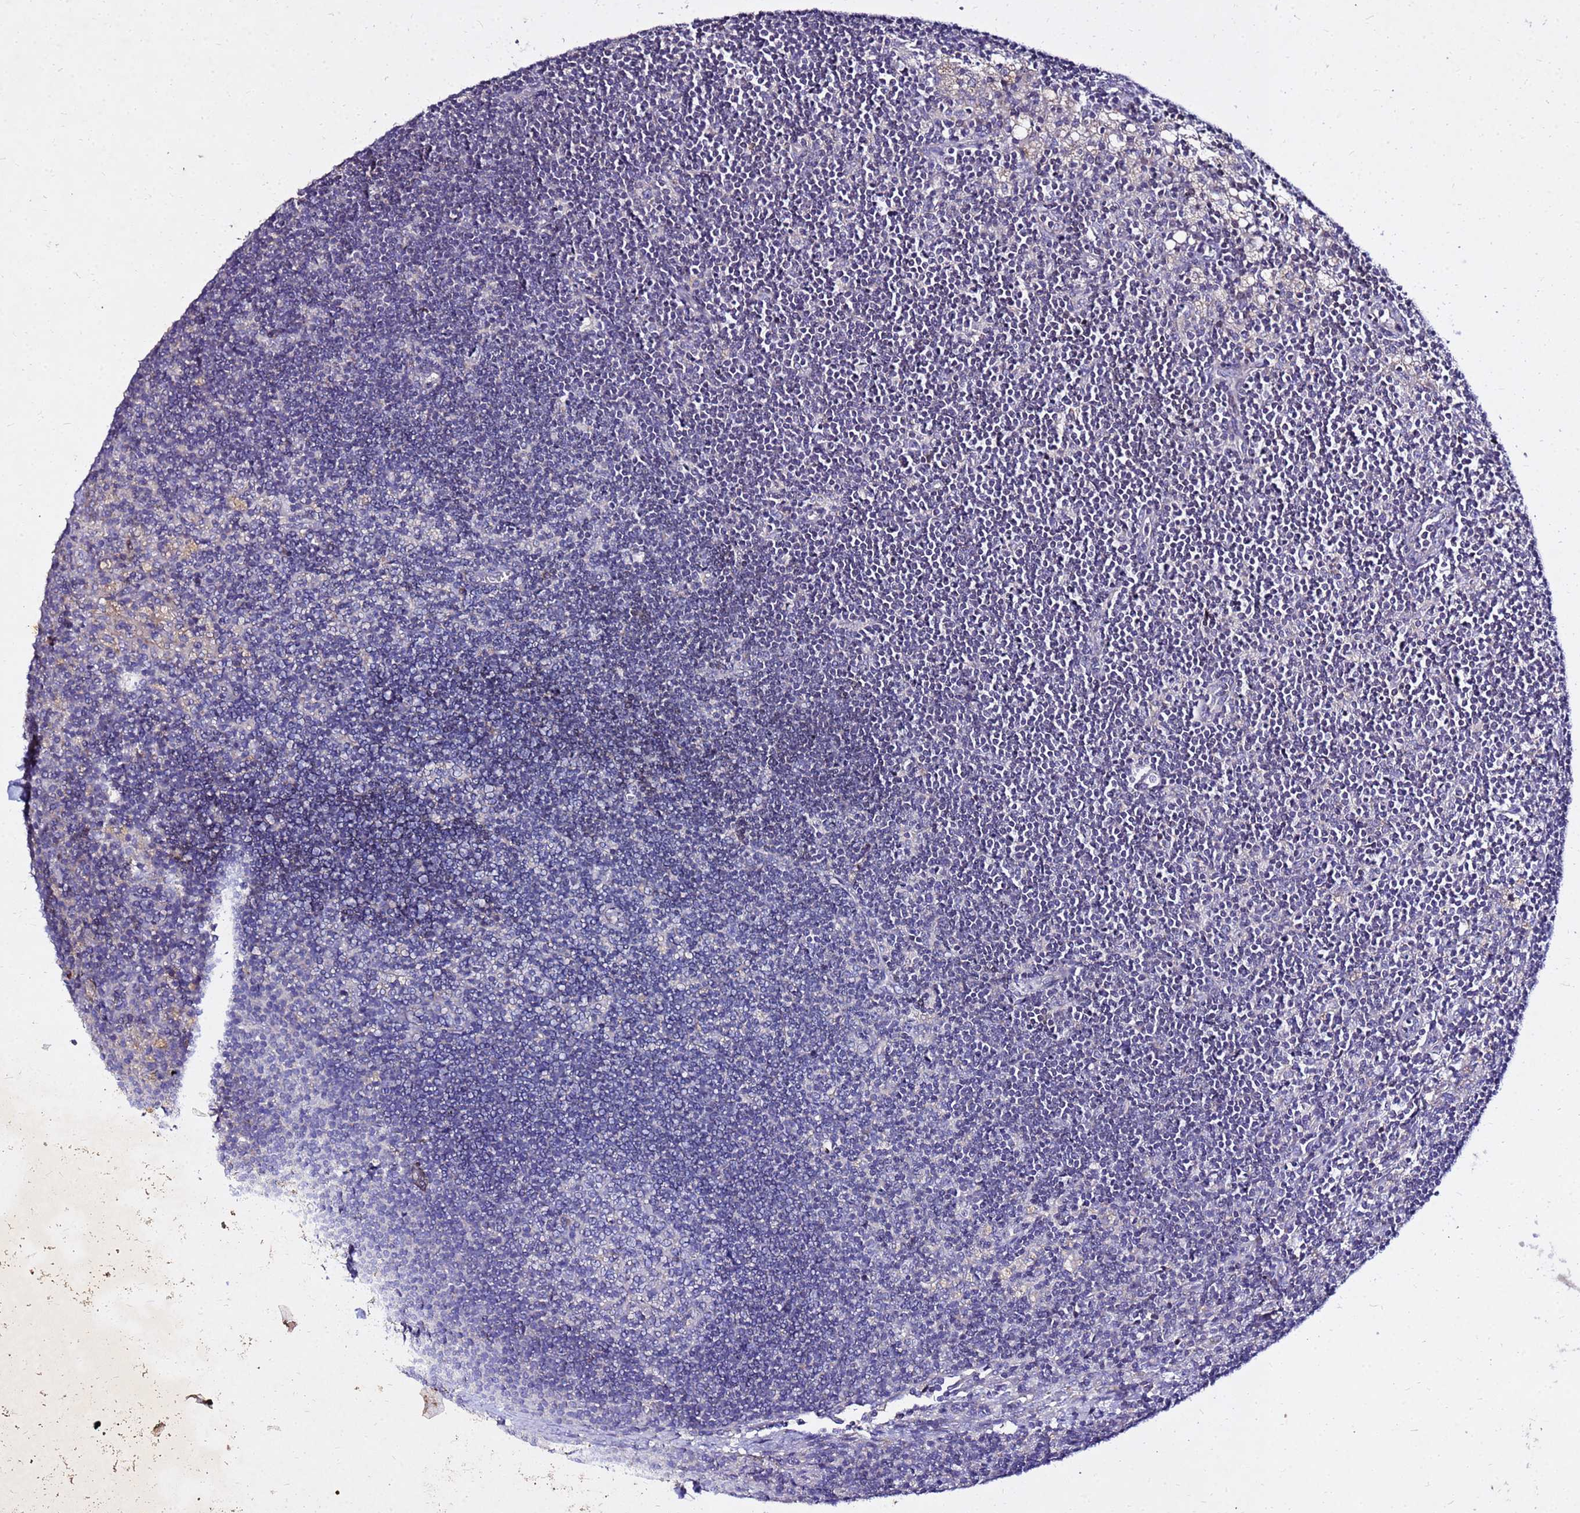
{"staining": {"intensity": "negative", "quantity": "none", "location": "none"}, "tissue": "lymph node", "cell_type": "Germinal center cells", "image_type": "normal", "snomed": [{"axis": "morphology", "description": "Normal tissue, NOS"}, {"axis": "topography", "description": "Lymph node"}], "caption": "Normal lymph node was stained to show a protein in brown. There is no significant positivity in germinal center cells. (Stains: DAB immunohistochemistry with hematoxylin counter stain, Microscopy: brightfield microscopy at high magnification).", "gene": "COX14", "patient": {"sex": "male", "age": 24}}